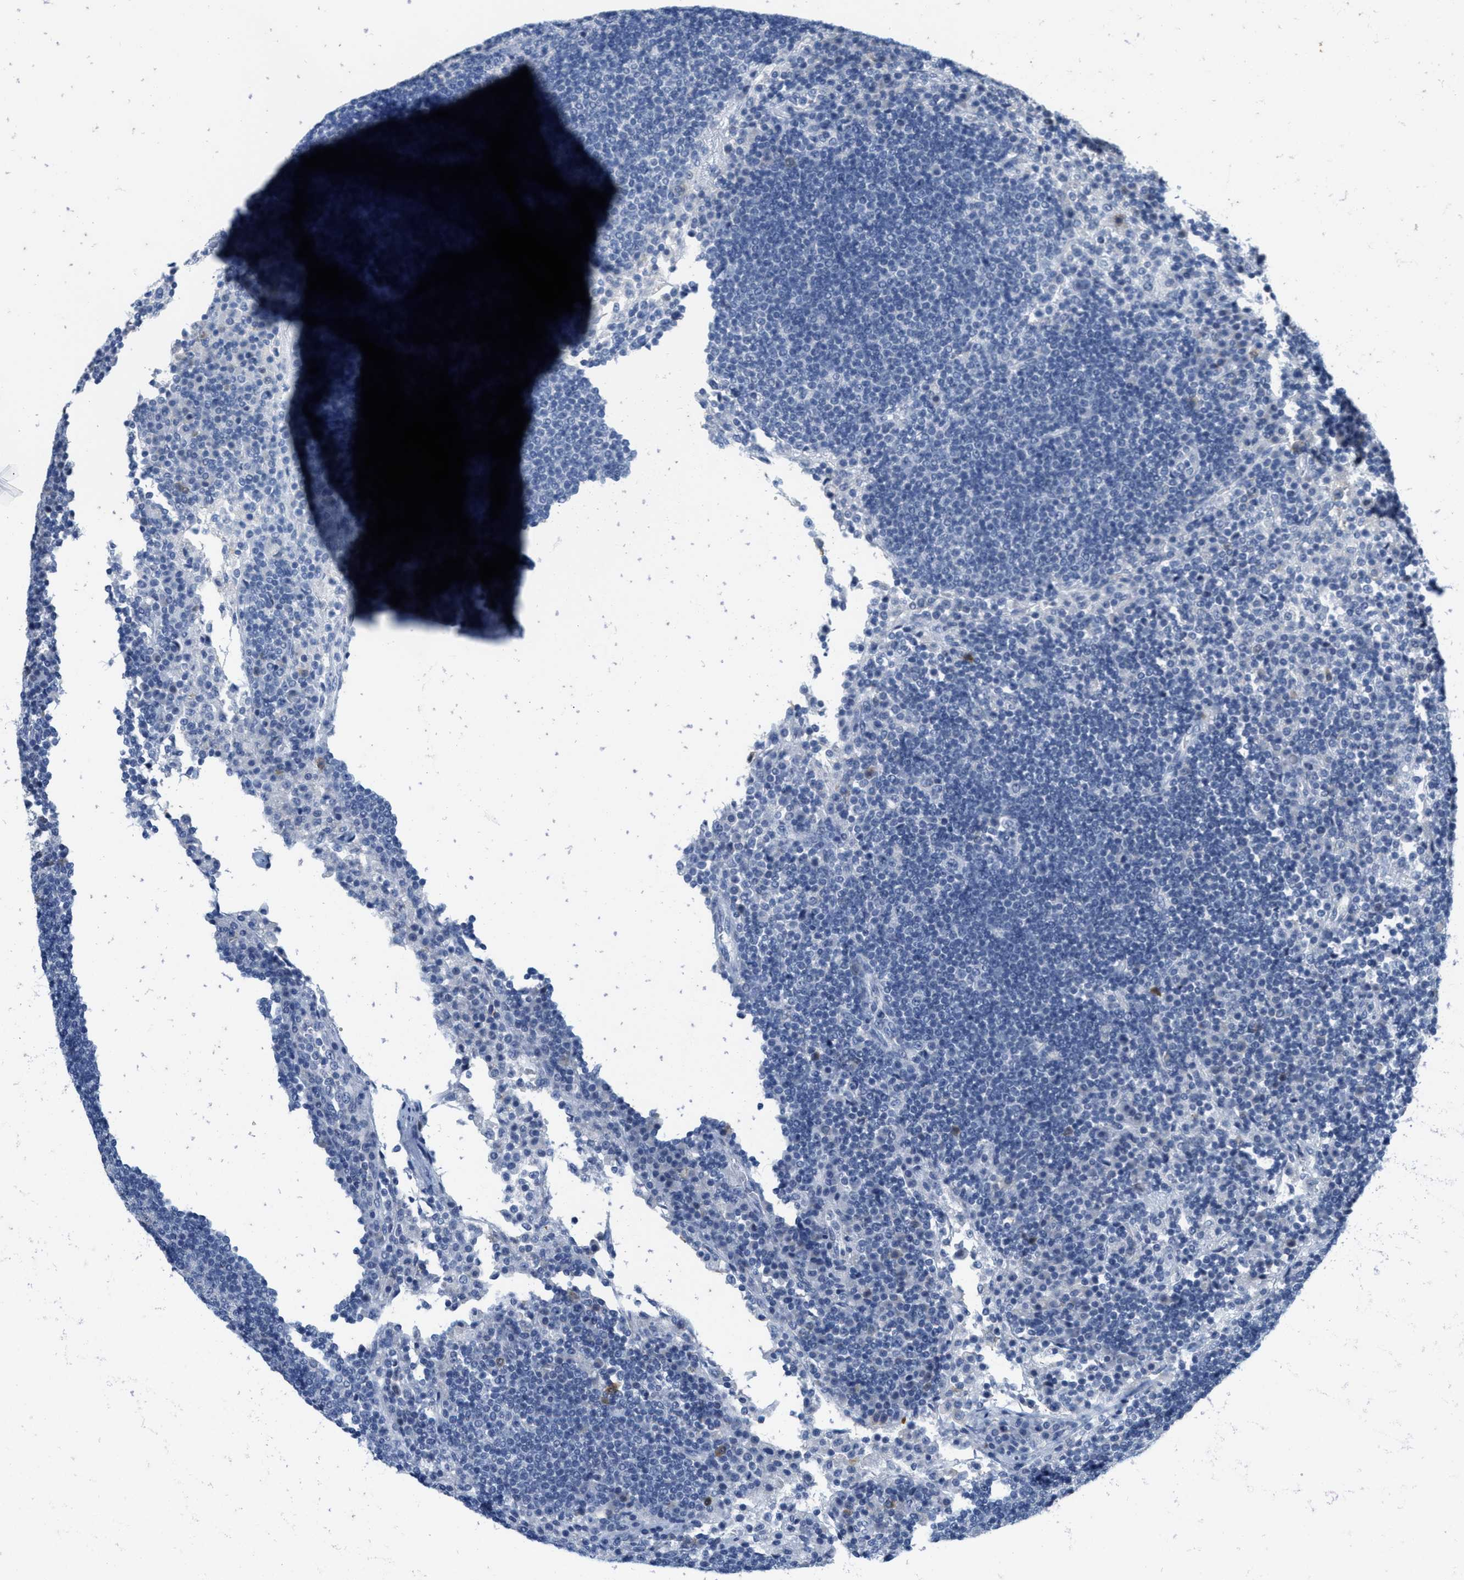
{"staining": {"intensity": "negative", "quantity": "none", "location": "none"}, "tissue": "lymph node", "cell_type": "Germinal center cells", "image_type": "normal", "snomed": [{"axis": "morphology", "description": "Normal tissue, NOS"}, {"axis": "topography", "description": "Lymph node"}], "caption": "Unremarkable lymph node was stained to show a protein in brown. There is no significant expression in germinal center cells. Nuclei are stained in blue.", "gene": "ABCB11", "patient": {"sex": "female", "age": 53}}